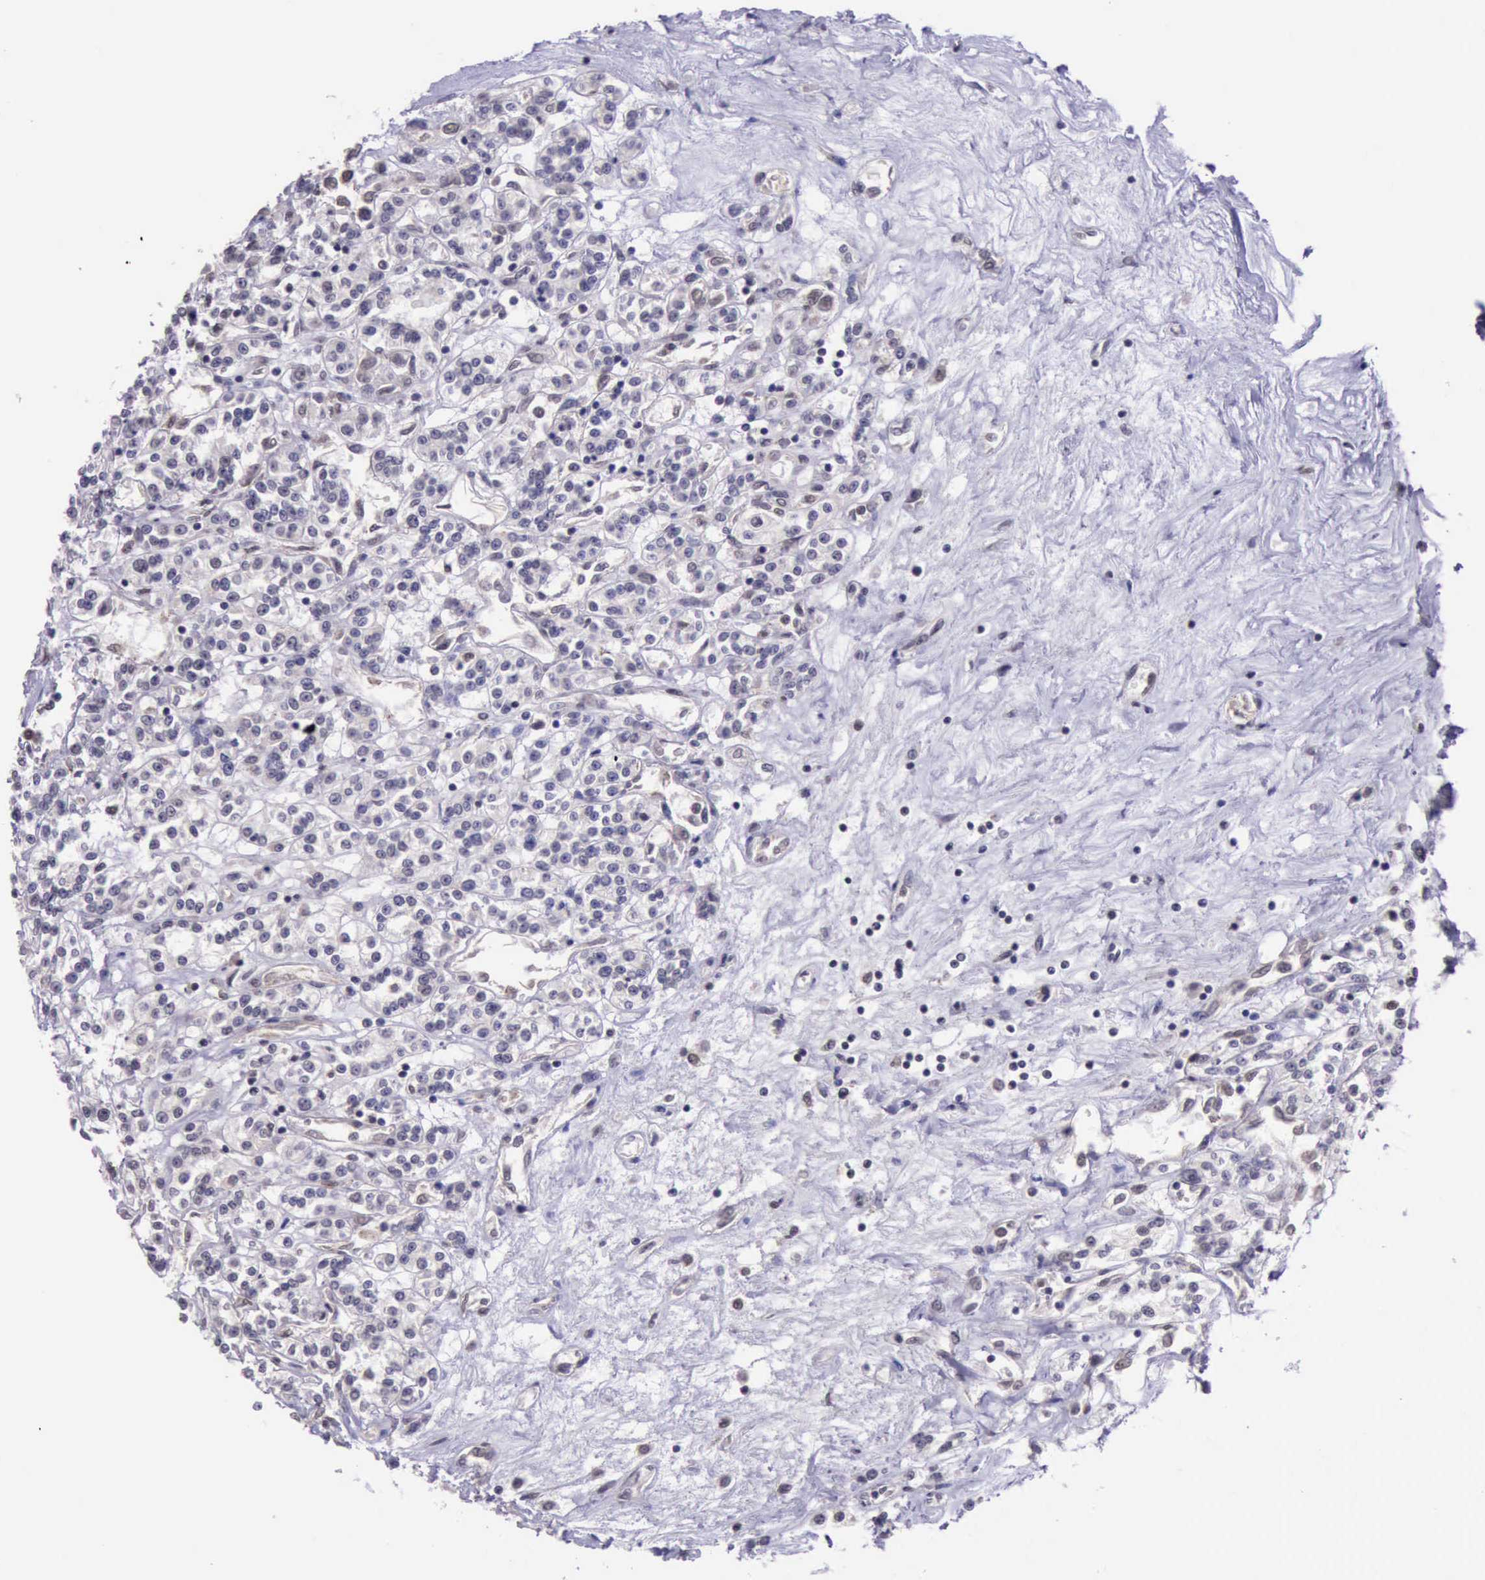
{"staining": {"intensity": "negative", "quantity": "none", "location": "none"}, "tissue": "renal cancer", "cell_type": "Tumor cells", "image_type": "cancer", "snomed": [{"axis": "morphology", "description": "Adenocarcinoma, NOS"}, {"axis": "topography", "description": "Kidney"}], "caption": "Adenocarcinoma (renal) was stained to show a protein in brown. There is no significant positivity in tumor cells. (Brightfield microscopy of DAB (3,3'-diaminobenzidine) IHC at high magnification).", "gene": "PRPF39", "patient": {"sex": "female", "age": 76}}